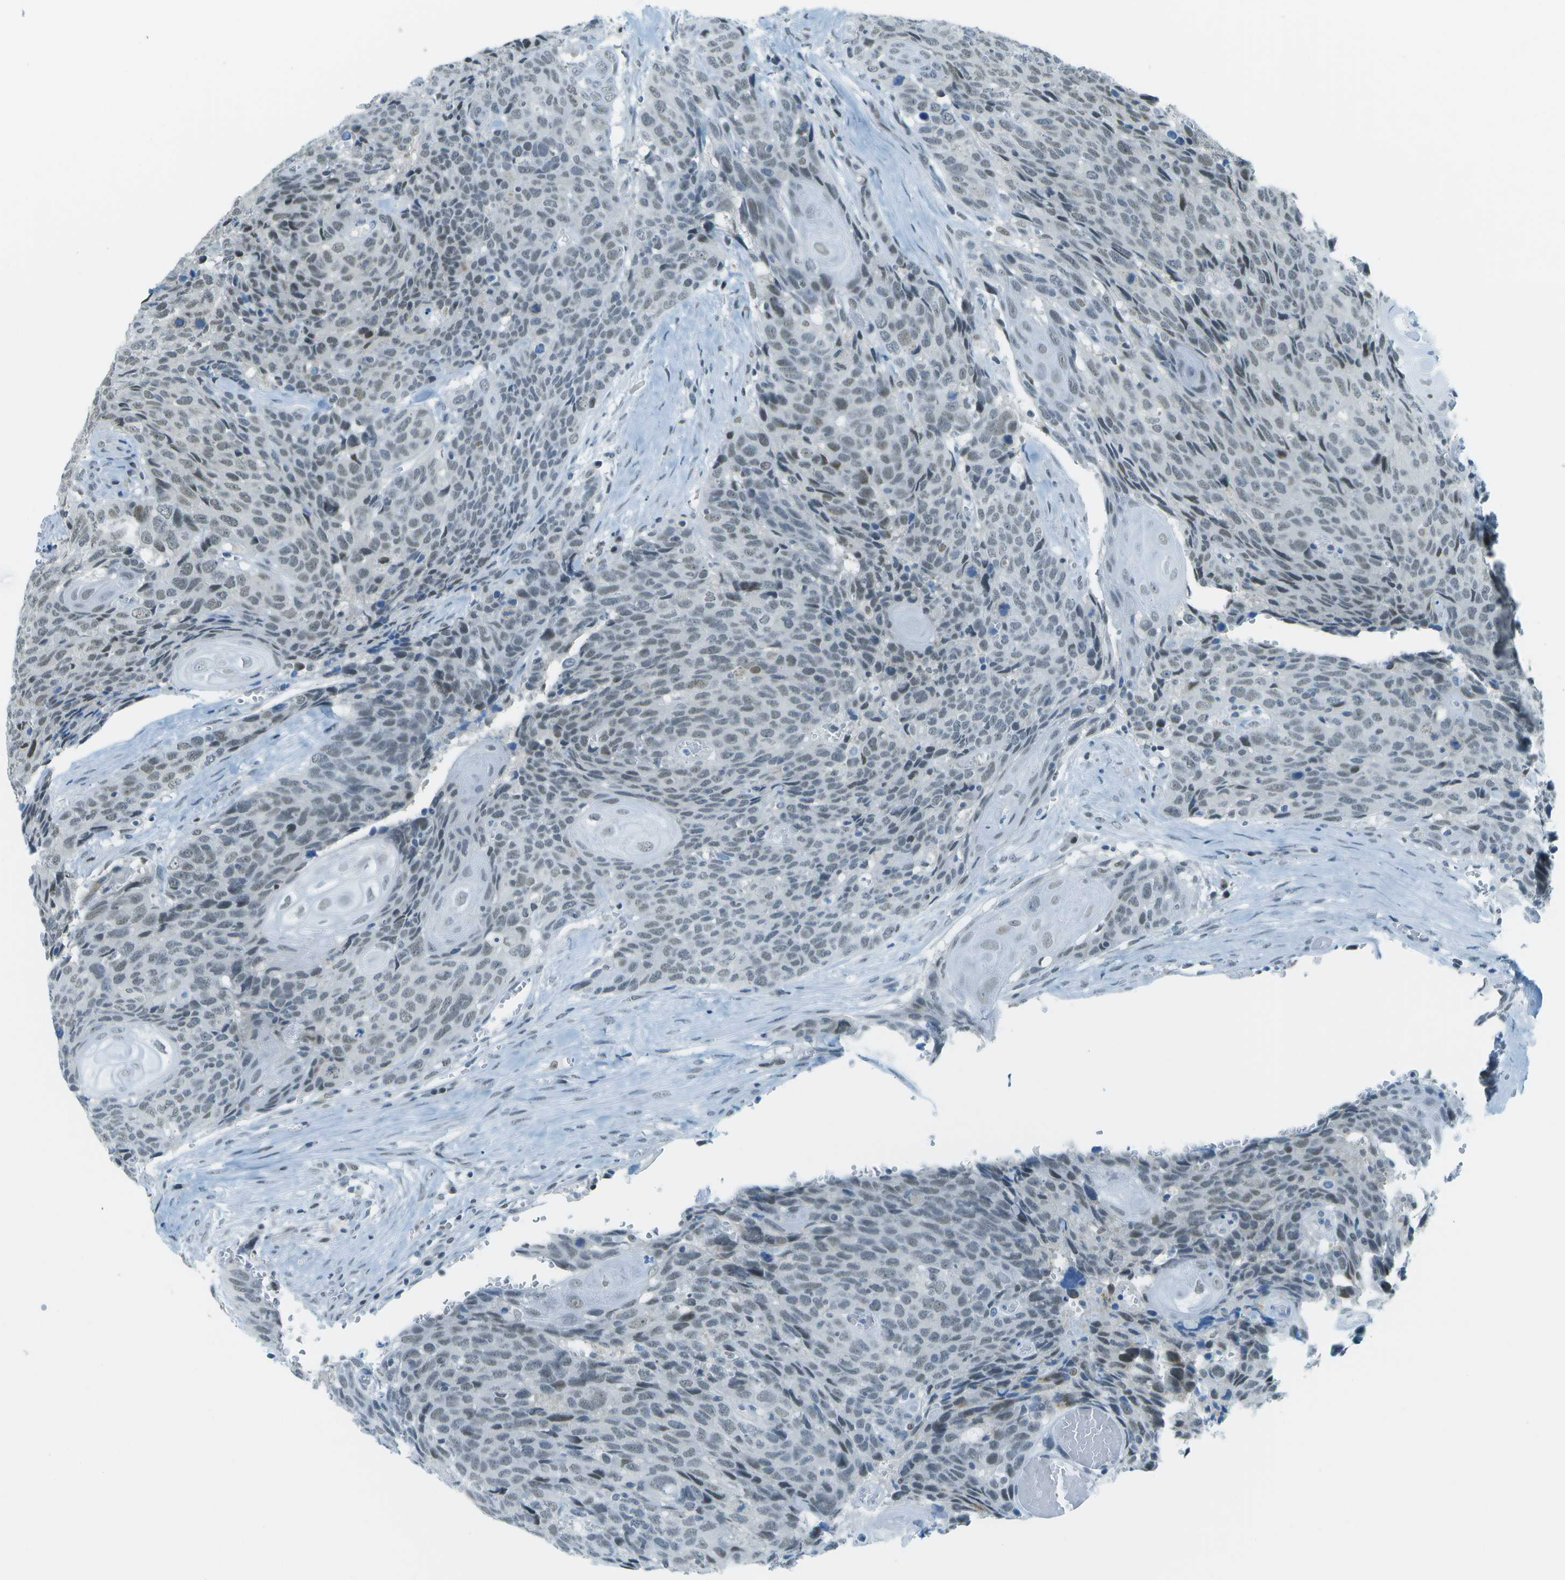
{"staining": {"intensity": "weak", "quantity": "25%-75%", "location": "nuclear"}, "tissue": "head and neck cancer", "cell_type": "Tumor cells", "image_type": "cancer", "snomed": [{"axis": "morphology", "description": "Squamous cell carcinoma, NOS"}, {"axis": "topography", "description": "Head-Neck"}], "caption": "A low amount of weak nuclear expression is present in approximately 25%-75% of tumor cells in head and neck squamous cell carcinoma tissue.", "gene": "NEK11", "patient": {"sex": "male", "age": 66}}